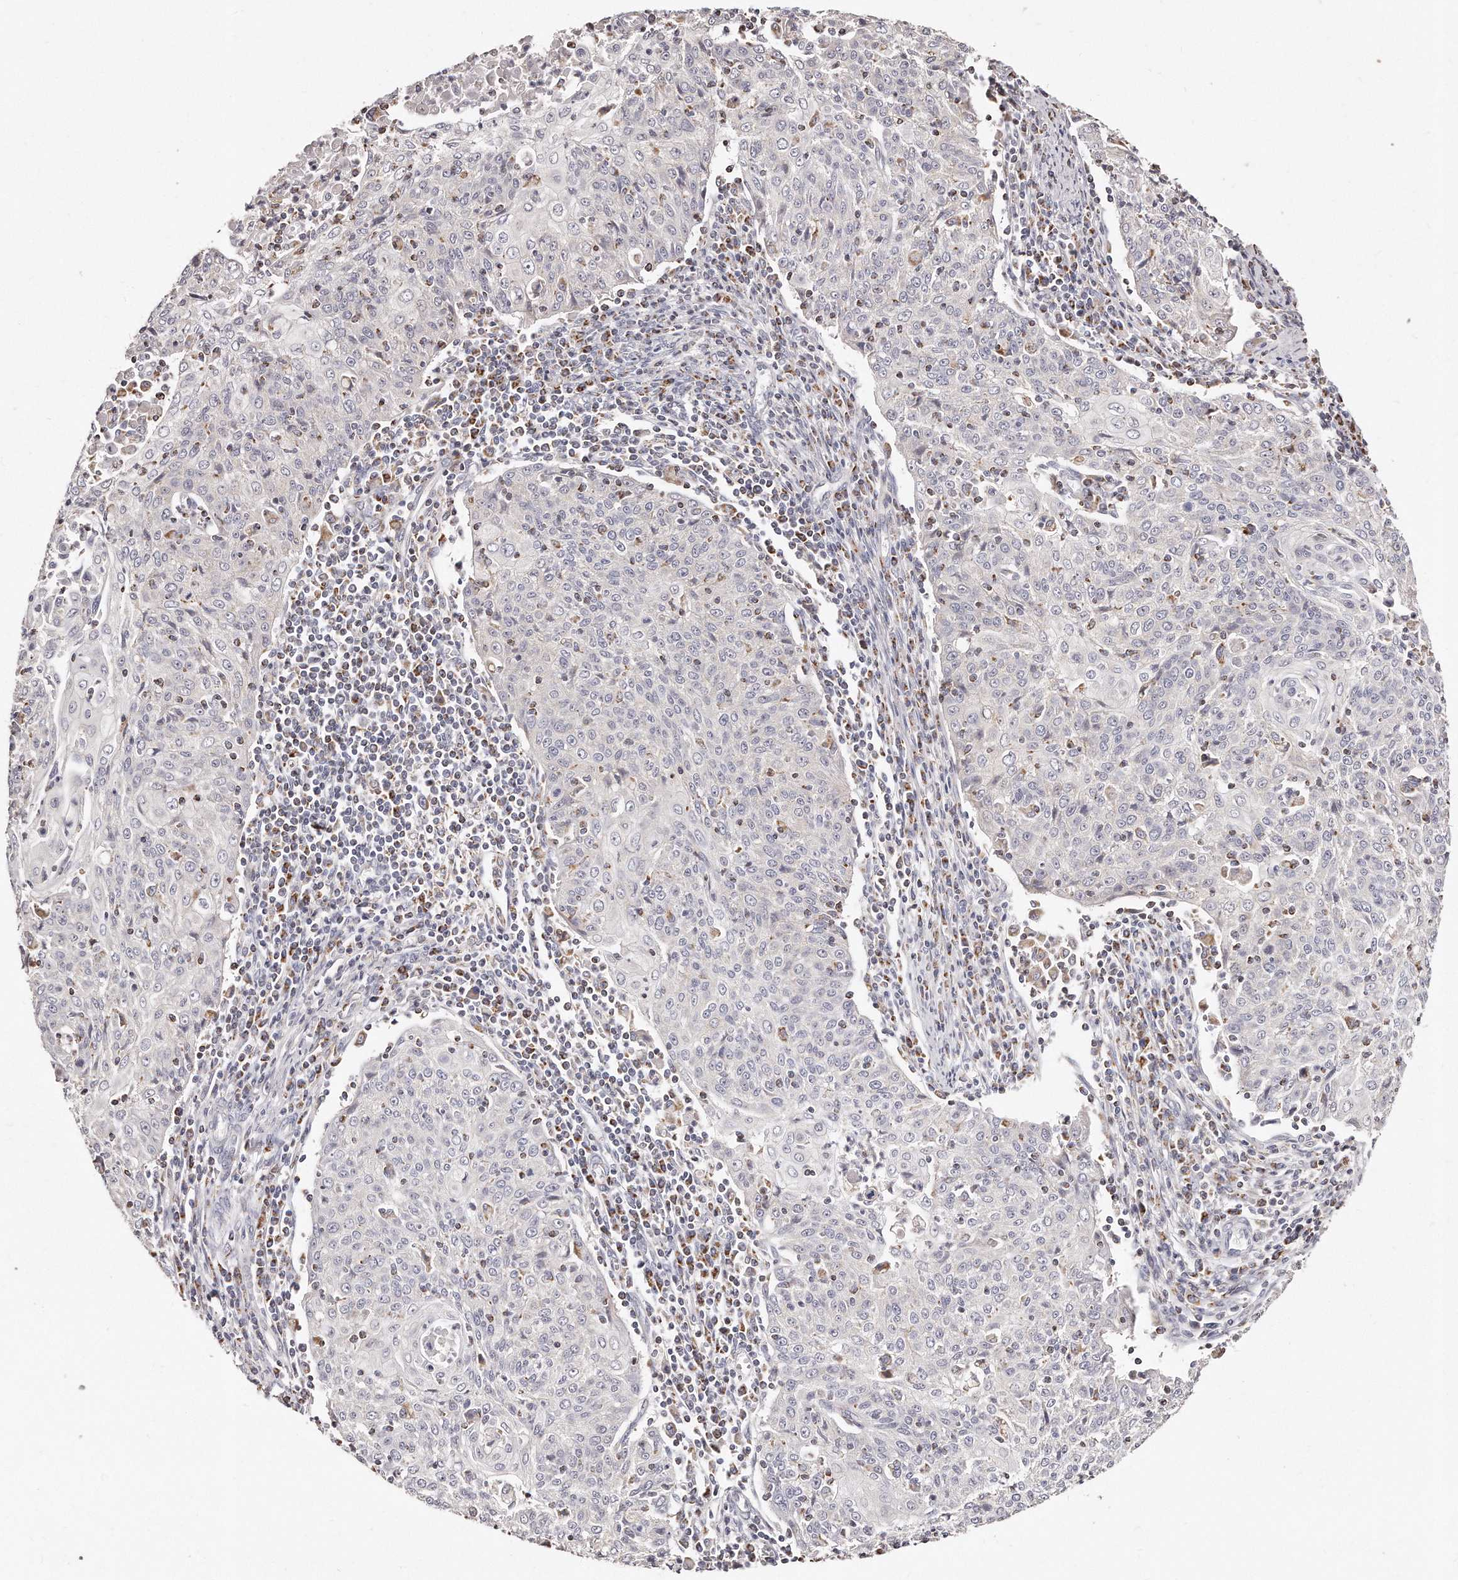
{"staining": {"intensity": "negative", "quantity": "none", "location": "none"}, "tissue": "cervical cancer", "cell_type": "Tumor cells", "image_type": "cancer", "snomed": [{"axis": "morphology", "description": "Squamous cell carcinoma, NOS"}, {"axis": "topography", "description": "Cervix"}], "caption": "Tumor cells are negative for brown protein staining in cervical cancer.", "gene": "RTKN", "patient": {"sex": "female", "age": 48}}